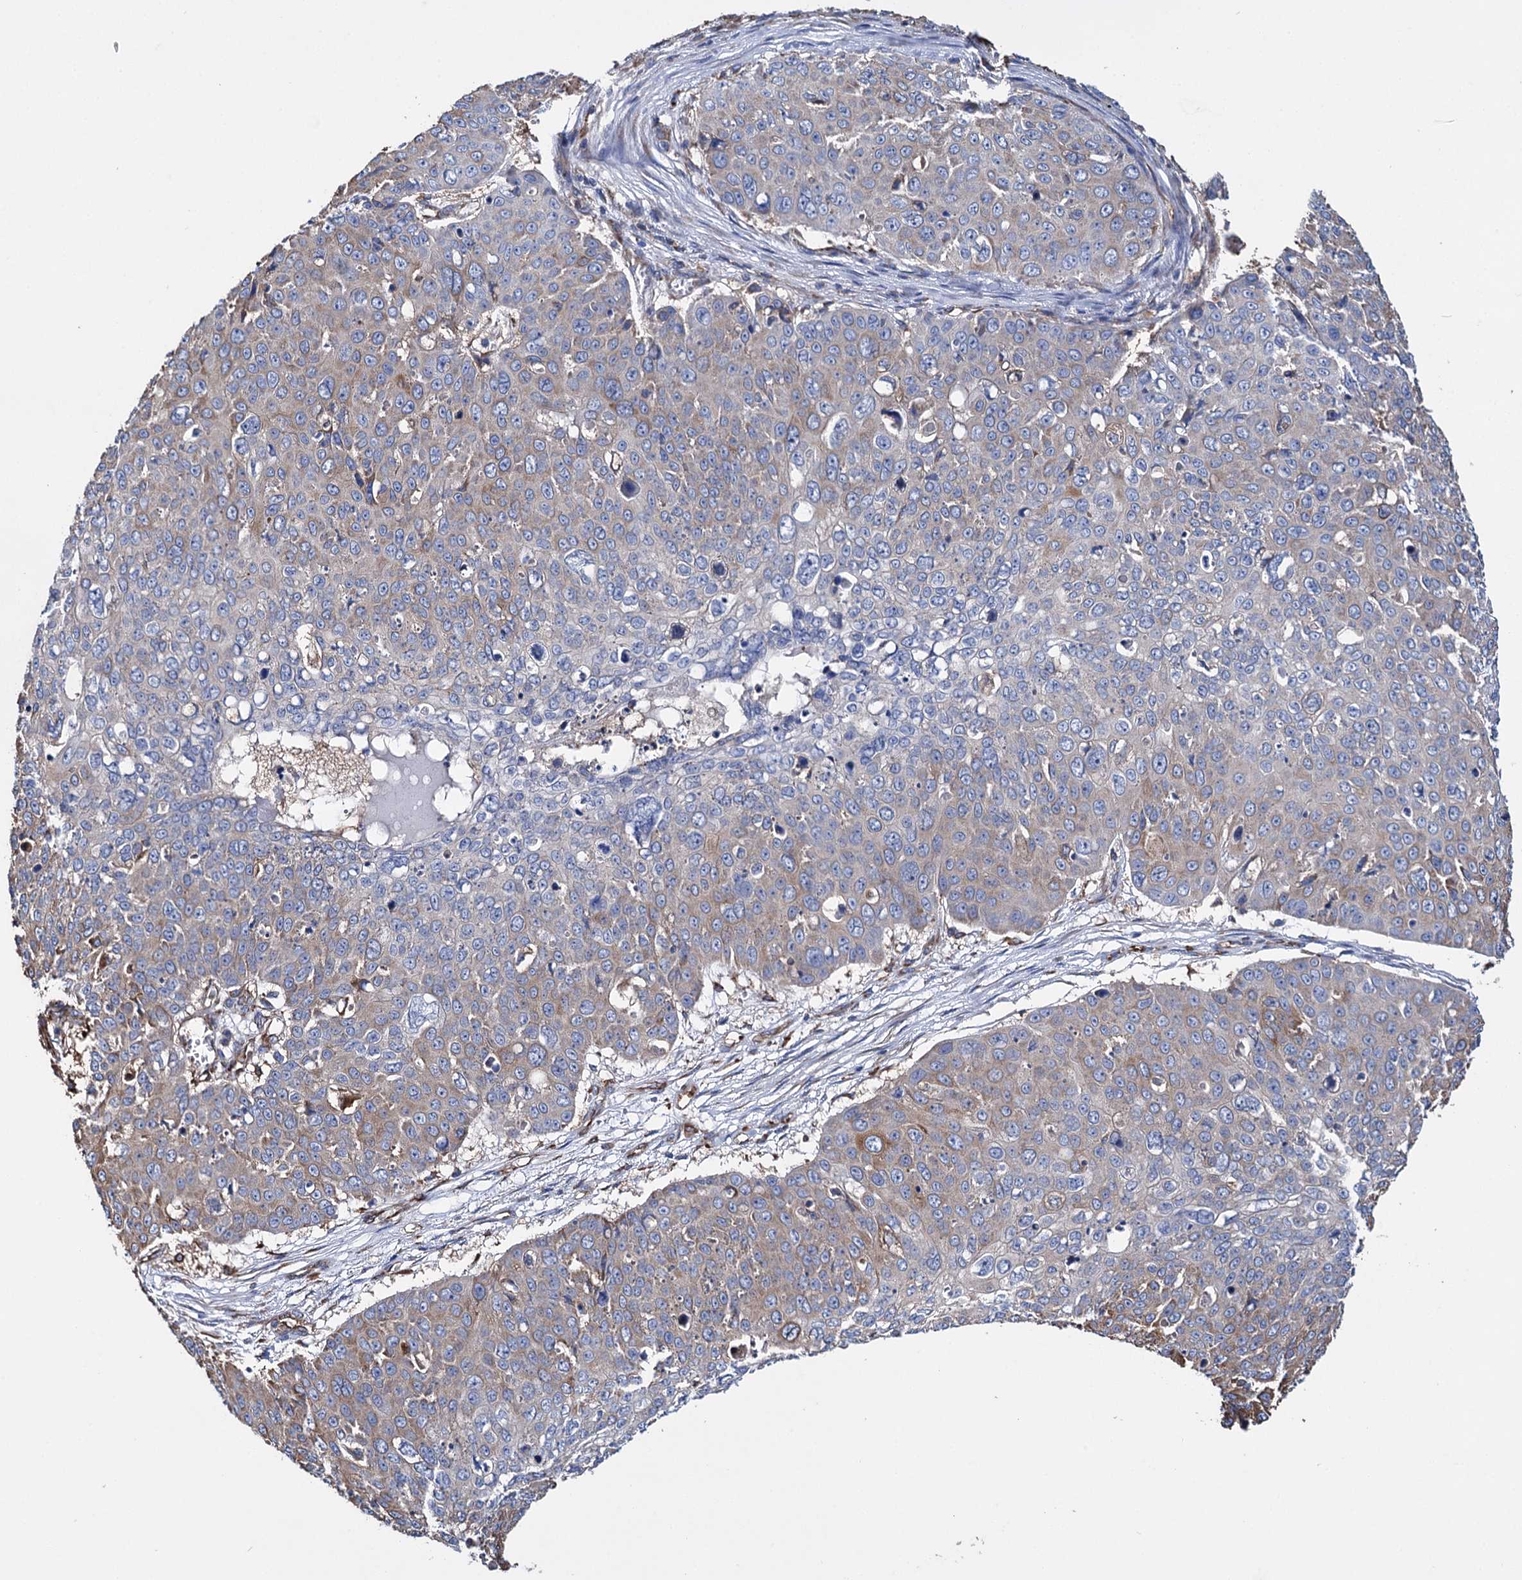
{"staining": {"intensity": "weak", "quantity": "<25%", "location": "cytoplasmic/membranous"}, "tissue": "skin cancer", "cell_type": "Tumor cells", "image_type": "cancer", "snomed": [{"axis": "morphology", "description": "Squamous cell carcinoma, NOS"}, {"axis": "topography", "description": "Skin"}], "caption": "High magnification brightfield microscopy of skin cancer (squamous cell carcinoma) stained with DAB (3,3'-diaminobenzidine) (brown) and counterstained with hematoxylin (blue): tumor cells show no significant expression.", "gene": "SCPEP1", "patient": {"sex": "male", "age": 71}}